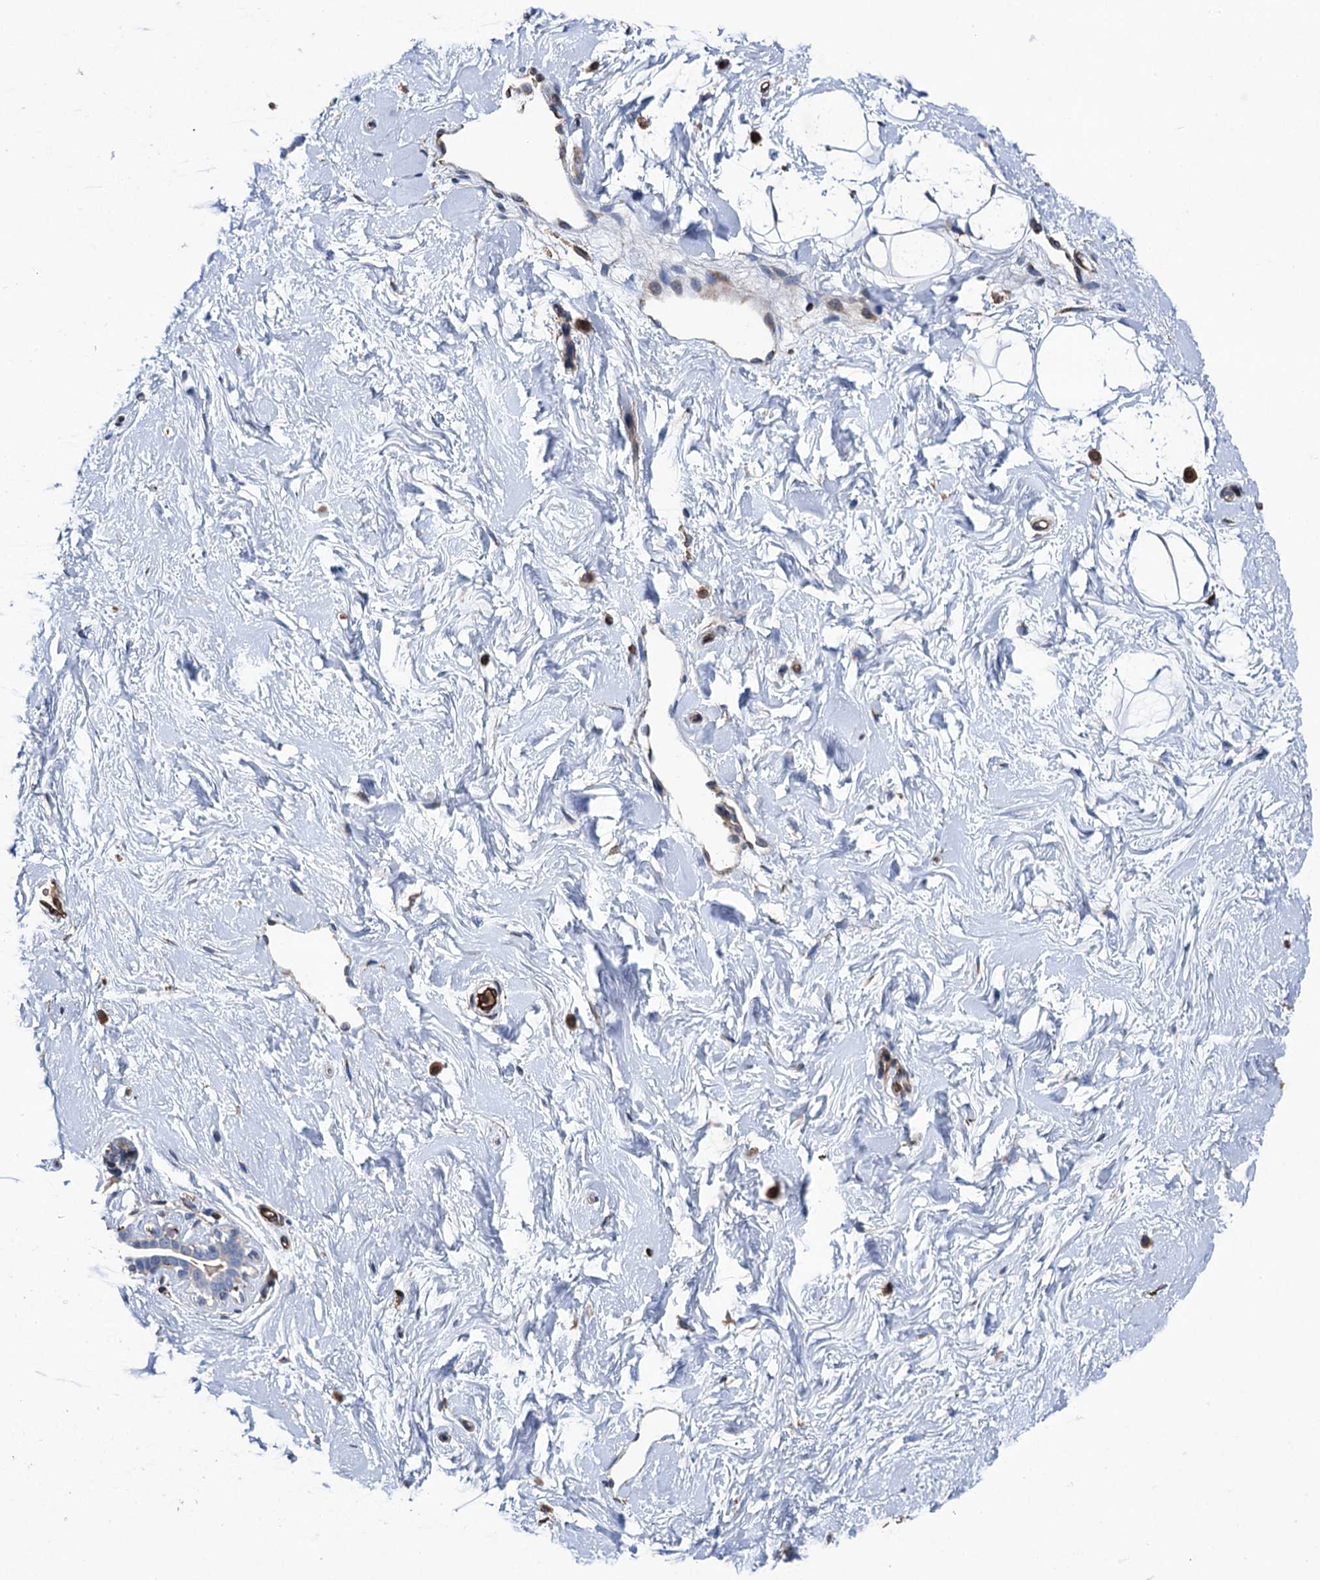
{"staining": {"intensity": "negative", "quantity": "none", "location": "none"}, "tissue": "breast", "cell_type": "Adipocytes", "image_type": "normal", "snomed": [{"axis": "morphology", "description": "Normal tissue, NOS"}, {"axis": "morphology", "description": "Adenoma, NOS"}, {"axis": "topography", "description": "Breast"}], "caption": "Adipocytes are negative for brown protein staining in normal breast. (Immunohistochemistry (ihc), brightfield microscopy, high magnification).", "gene": "STING1", "patient": {"sex": "female", "age": 23}}